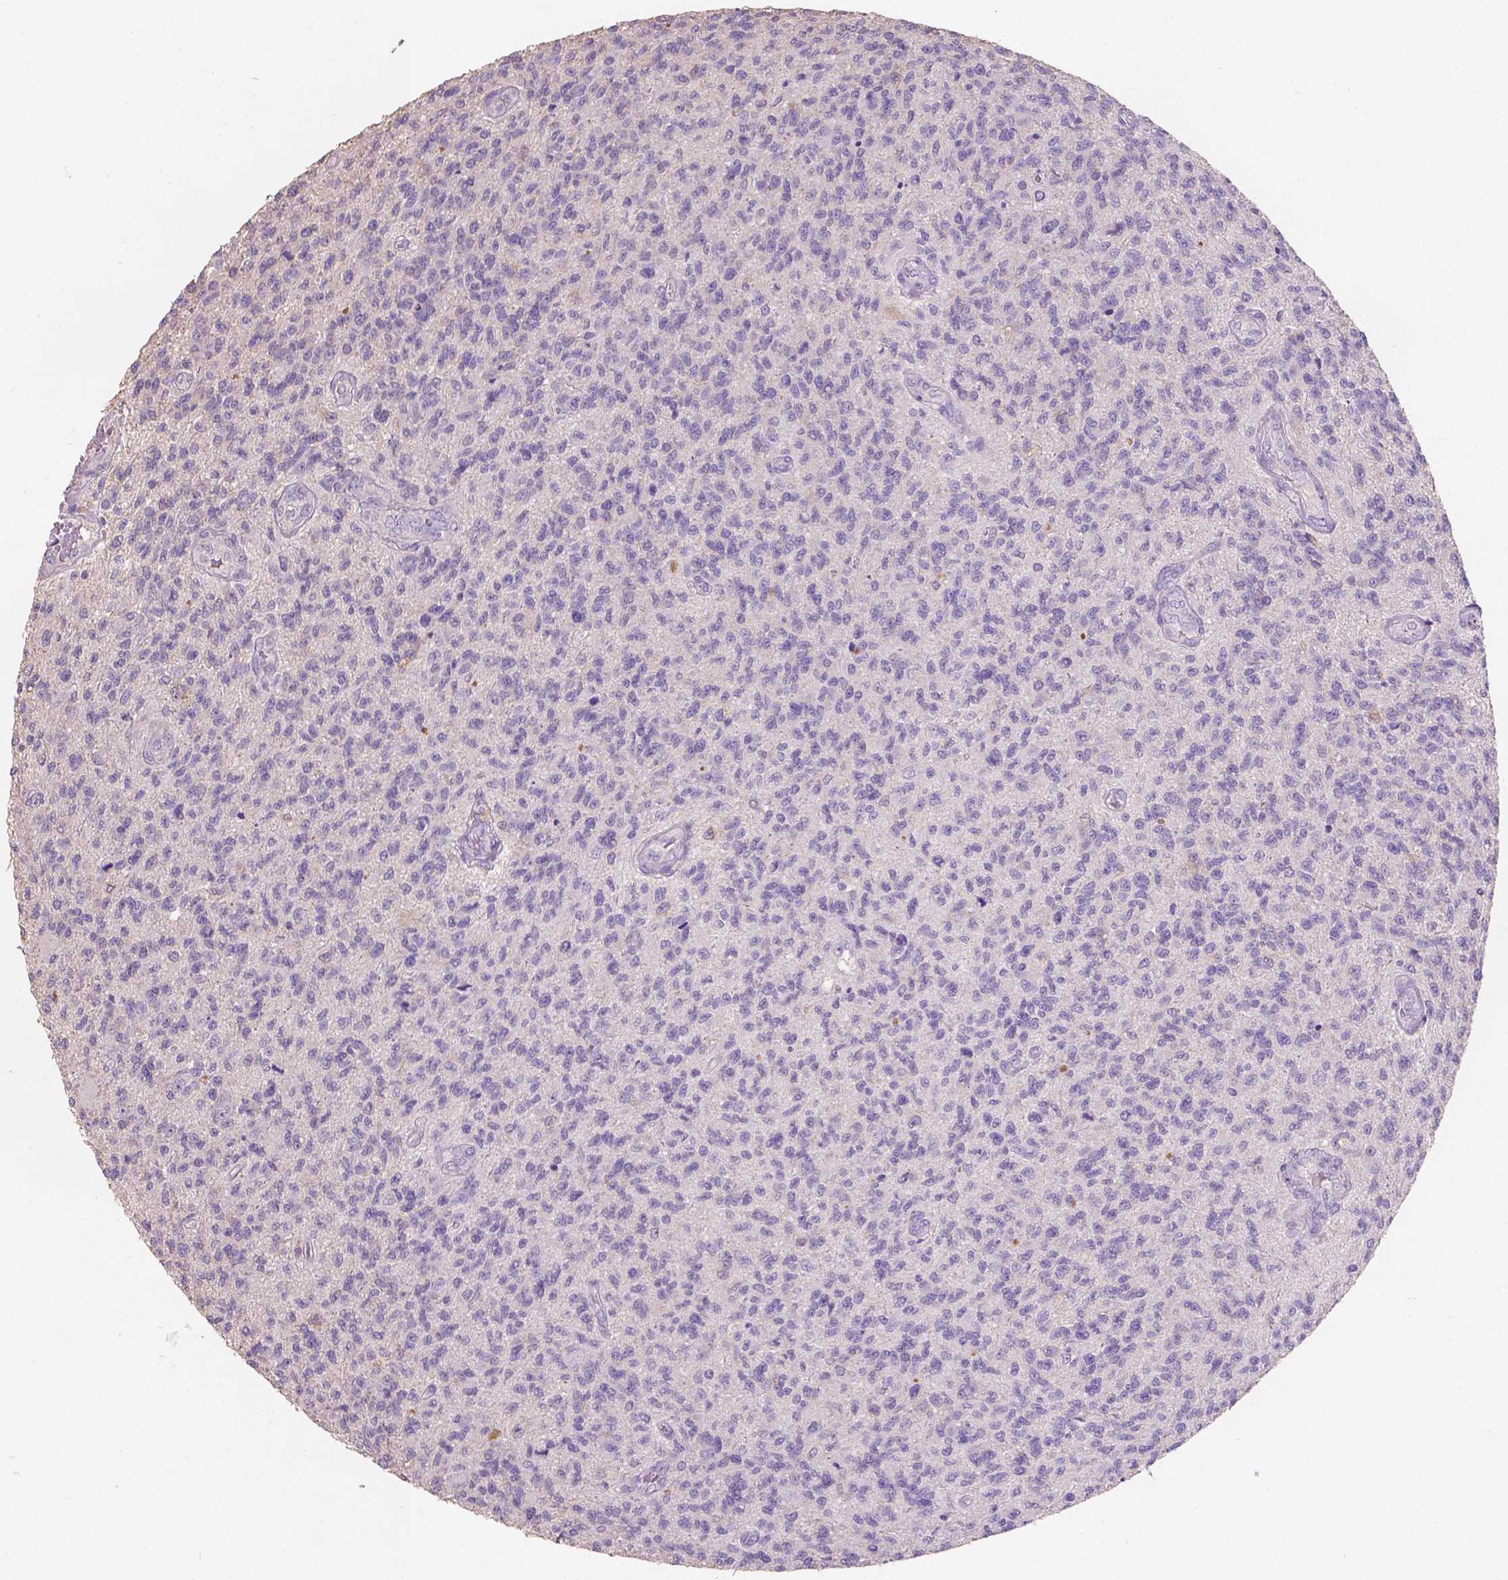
{"staining": {"intensity": "negative", "quantity": "none", "location": "none"}, "tissue": "glioma", "cell_type": "Tumor cells", "image_type": "cancer", "snomed": [{"axis": "morphology", "description": "Glioma, malignant, High grade"}, {"axis": "topography", "description": "Brain"}], "caption": "DAB (3,3'-diaminobenzidine) immunohistochemical staining of human glioma reveals no significant positivity in tumor cells. (Brightfield microscopy of DAB immunohistochemistry at high magnification).", "gene": "SBSN", "patient": {"sex": "male", "age": 56}}